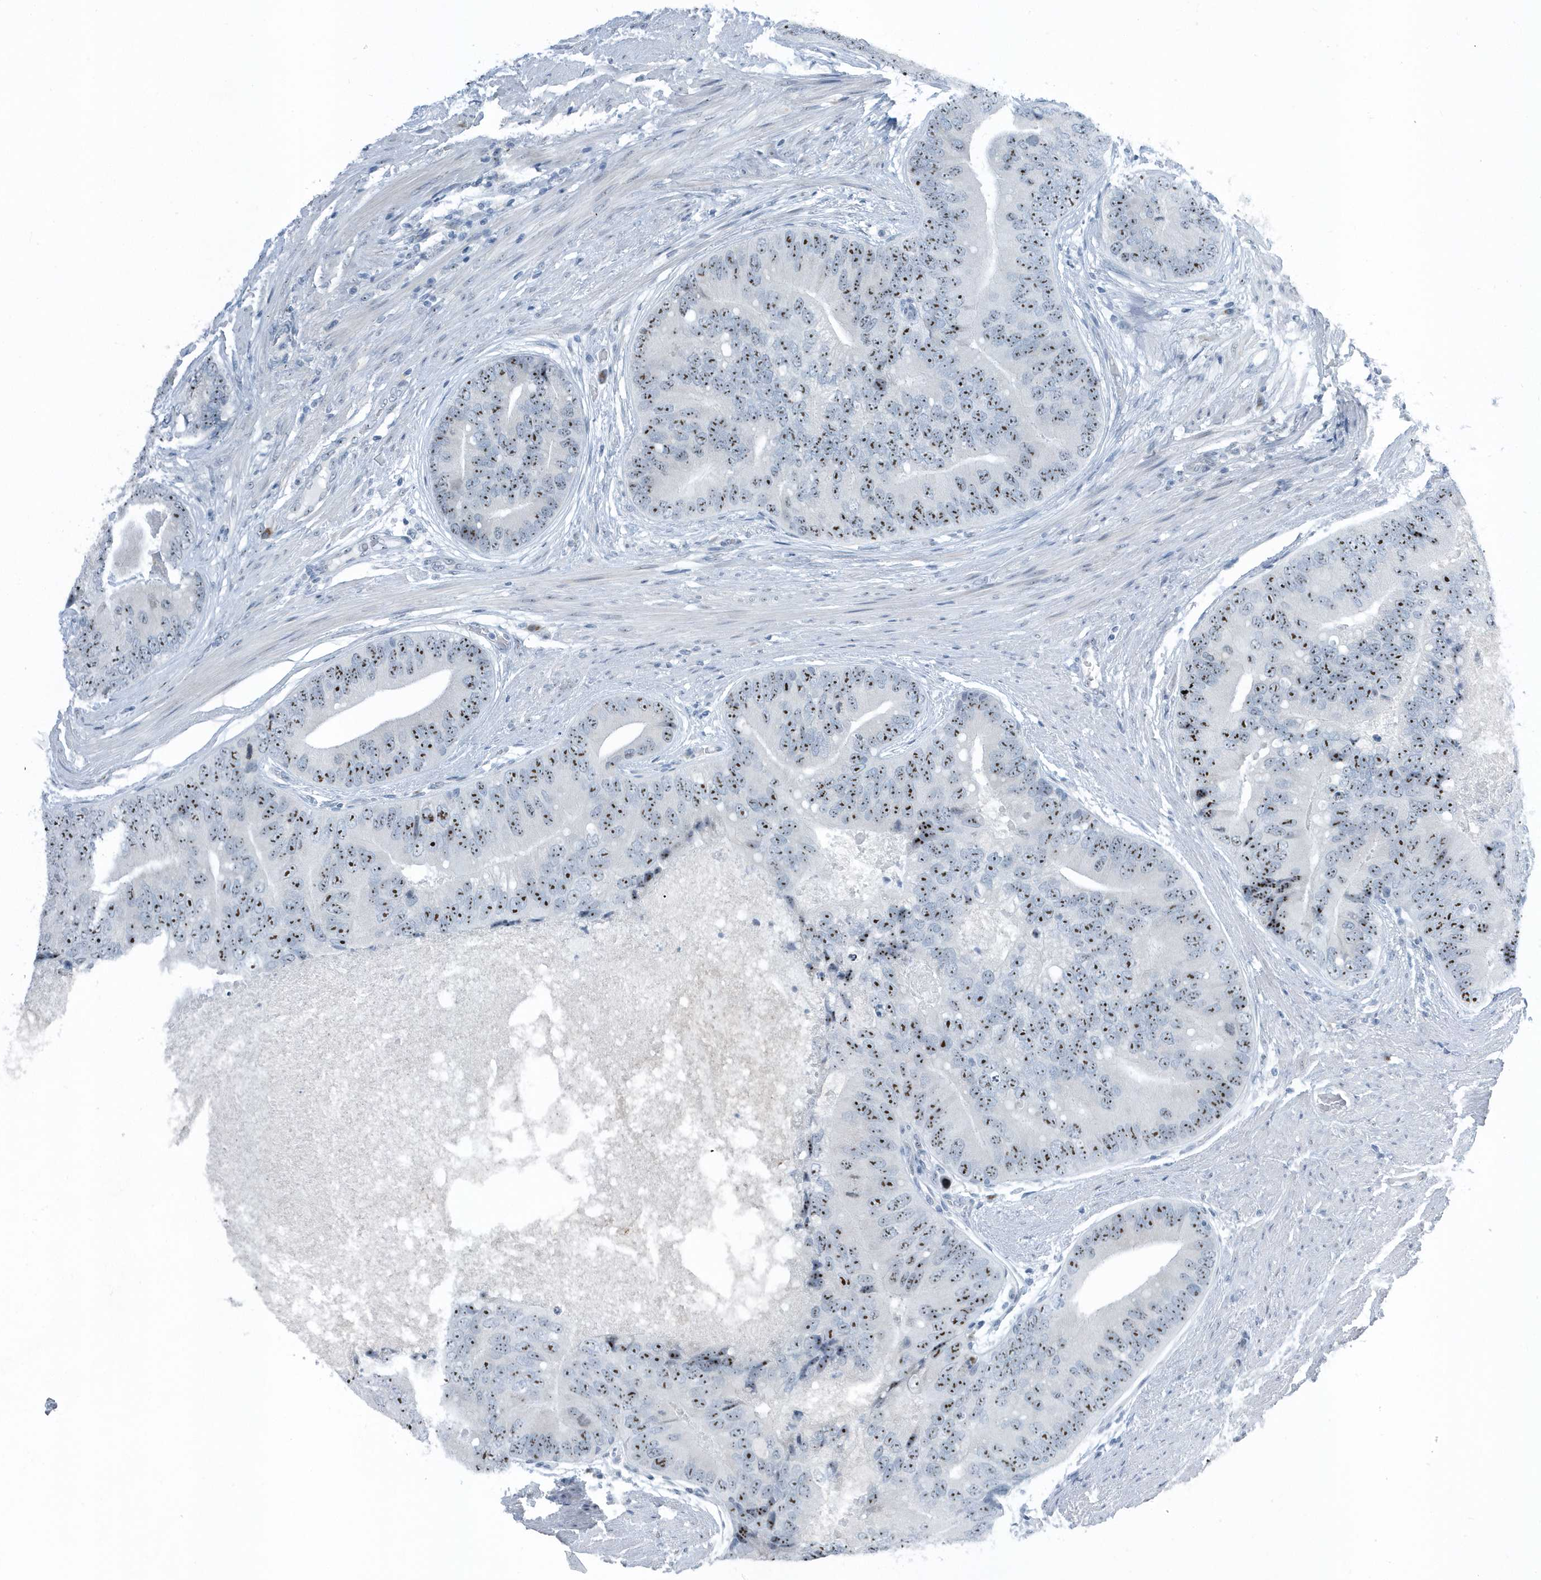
{"staining": {"intensity": "moderate", "quantity": ">75%", "location": "nuclear"}, "tissue": "prostate cancer", "cell_type": "Tumor cells", "image_type": "cancer", "snomed": [{"axis": "morphology", "description": "Adenocarcinoma, High grade"}, {"axis": "topography", "description": "Prostate"}], "caption": "Immunohistochemical staining of high-grade adenocarcinoma (prostate) shows medium levels of moderate nuclear protein expression in about >75% of tumor cells. Immunohistochemistry stains the protein of interest in brown and the nuclei are stained blue.", "gene": "RPF2", "patient": {"sex": "male", "age": 70}}